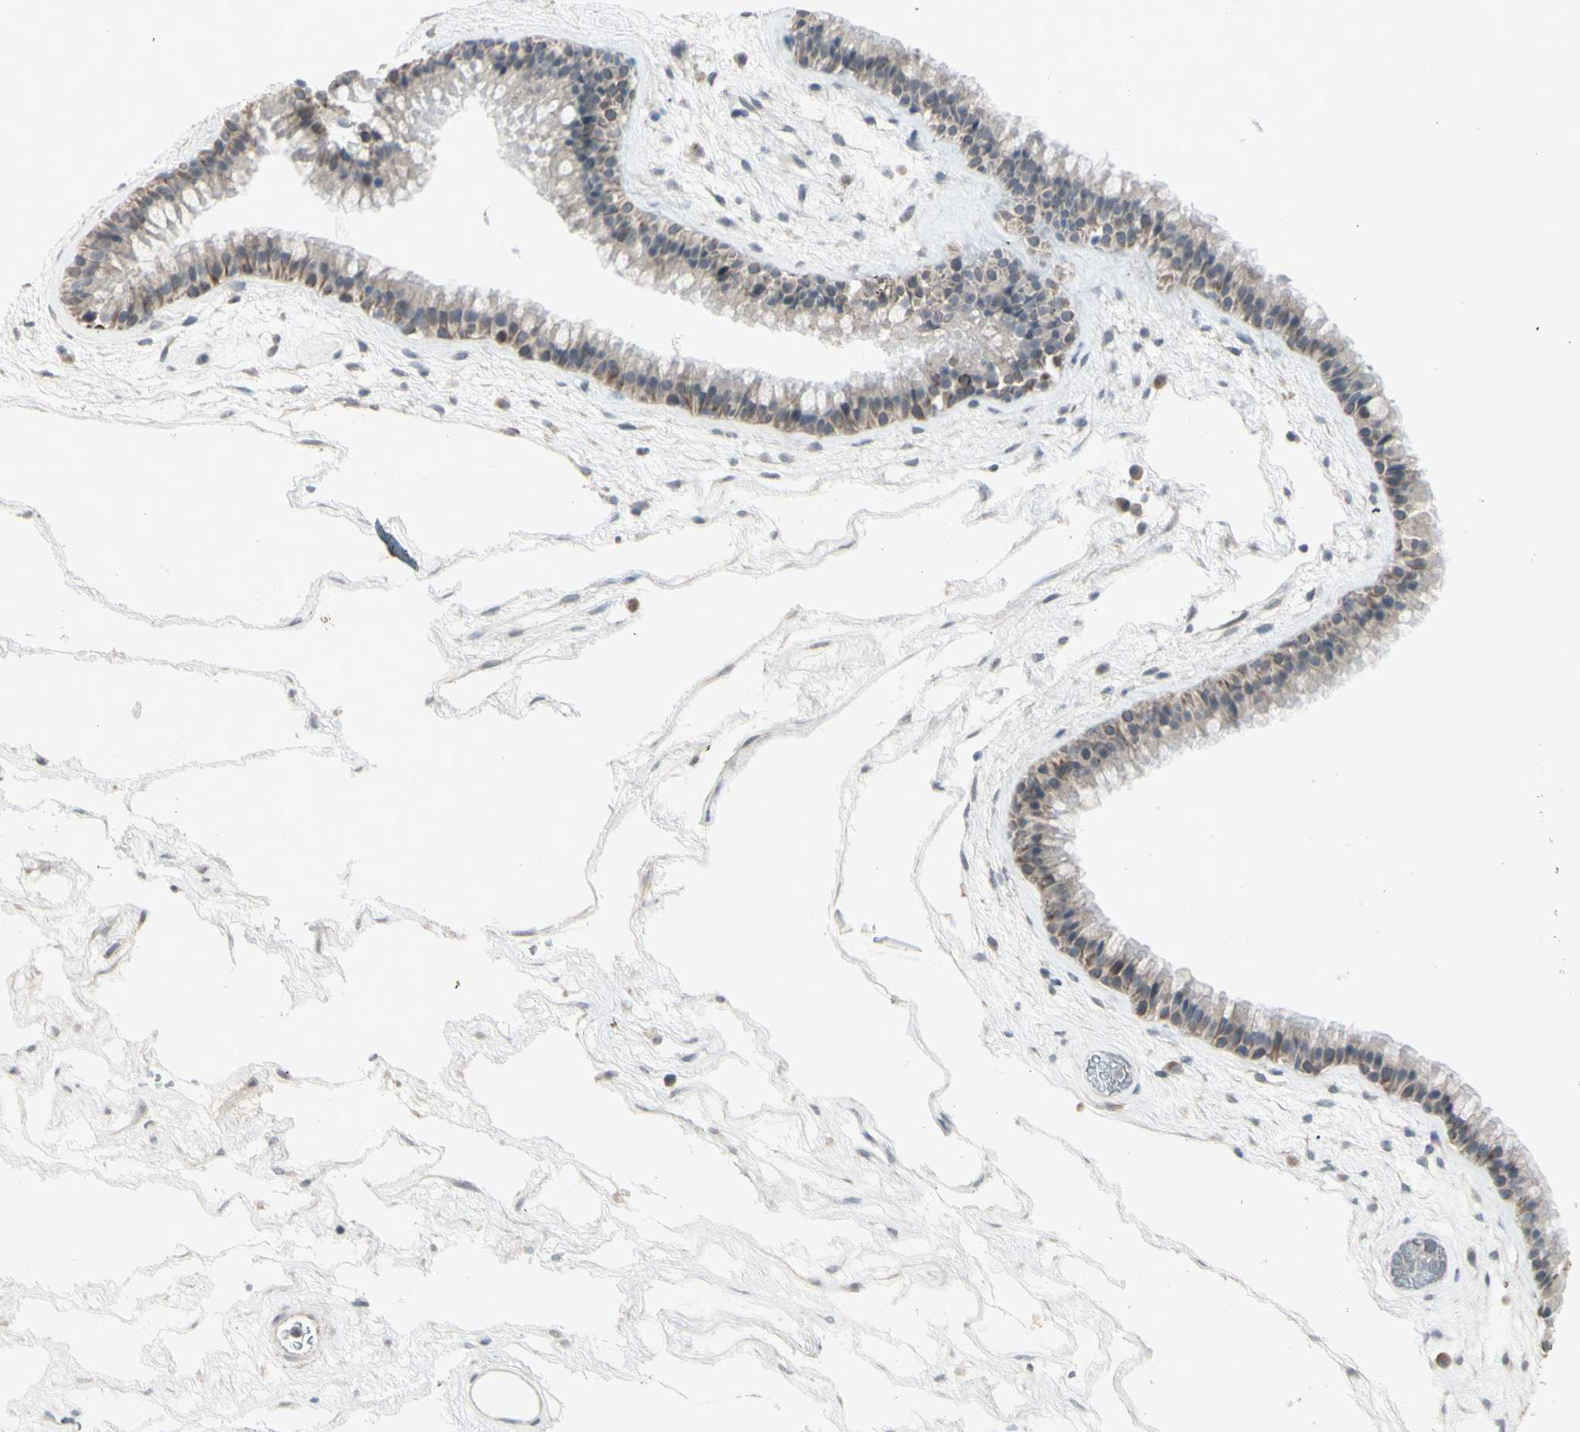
{"staining": {"intensity": "weak", "quantity": ">75%", "location": "cytoplasmic/membranous"}, "tissue": "nasopharynx", "cell_type": "Respiratory epithelial cells", "image_type": "normal", "snomed": [{"axis": "morphology", "description": "Normal tissue, NOS"}, {"axis": "morphology", "description": "Inflammation, NOS"}, {"axis": "topography", "description": "Nasopharynx"}], "caption": "IHC (DAB (3,3'-diaminobenzidine)) staining of normal nasopharynx demonstrates weak cytoplasmic/membranous protein staining in about >75% of respiratory epithelial cells. The staining was performed using DAB, with brown indicating positive protein expression. Nuclei are stained blue with hematoxylin.", "gene": "PIAS4", "patient": {"sex": "male", "age": 48}}